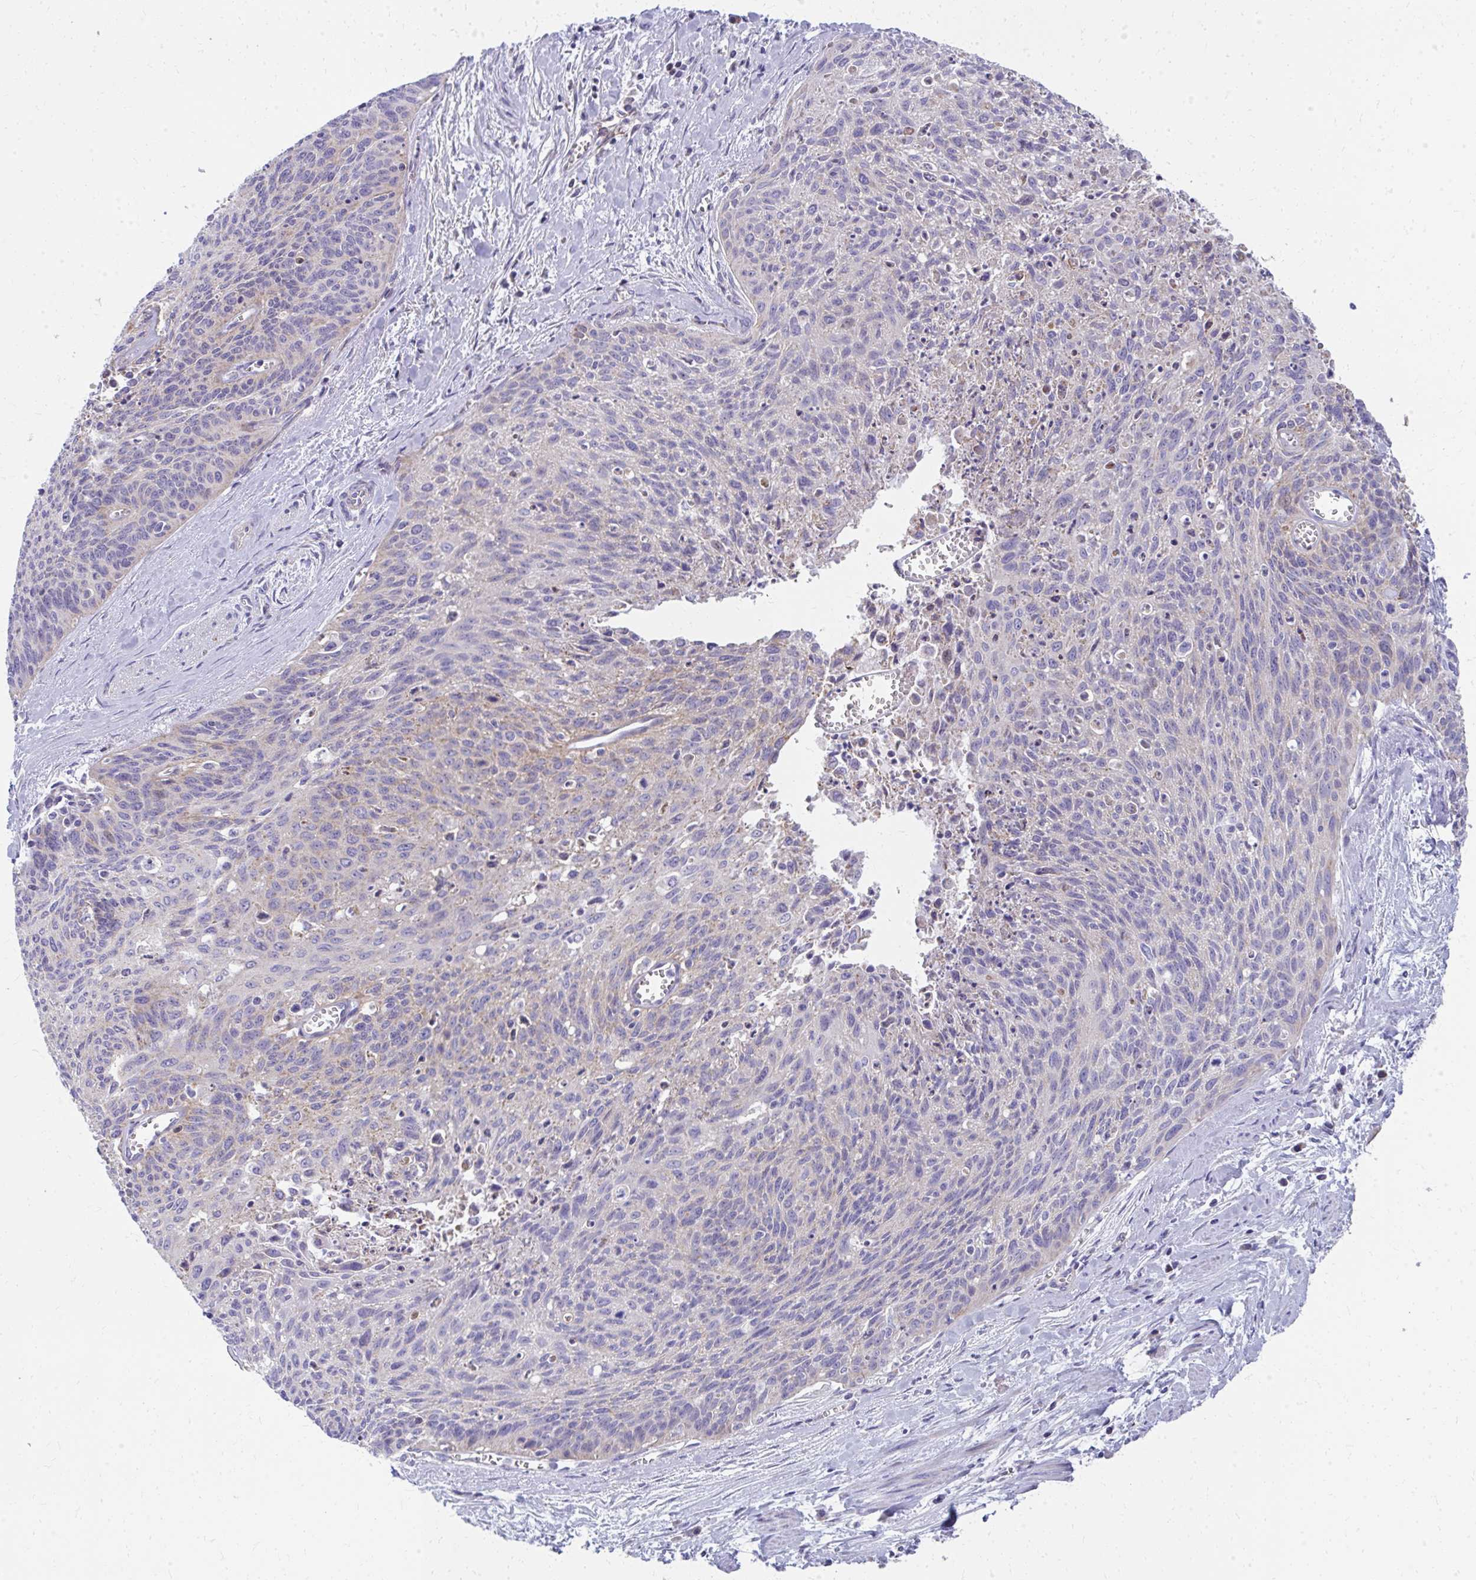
{"staining": {"intensity": "weak", "quantity": "<25%", "location": "cytoplasmic/membranous"}, "tissue": "cervical cancer", "cell_type": "Tumor cells", "image_type": "cancer", "snomed": [{"axis": "morphology", "description": "Squamous cell carcinoma, NOS"}, {"axis": "topography", "description": "Cervix"}], "caption": "Tumor cells show no significant expression in cervical cancer (squamous cell carcinoma). (Stains: DAB (3,3'-diaminobenzidine) IHC with hematoxylin counter stain, Microscopy: brightfield microscopy at high magnification).", "gene": "IL37", "patient": {"sex": "female", "age": 55}}